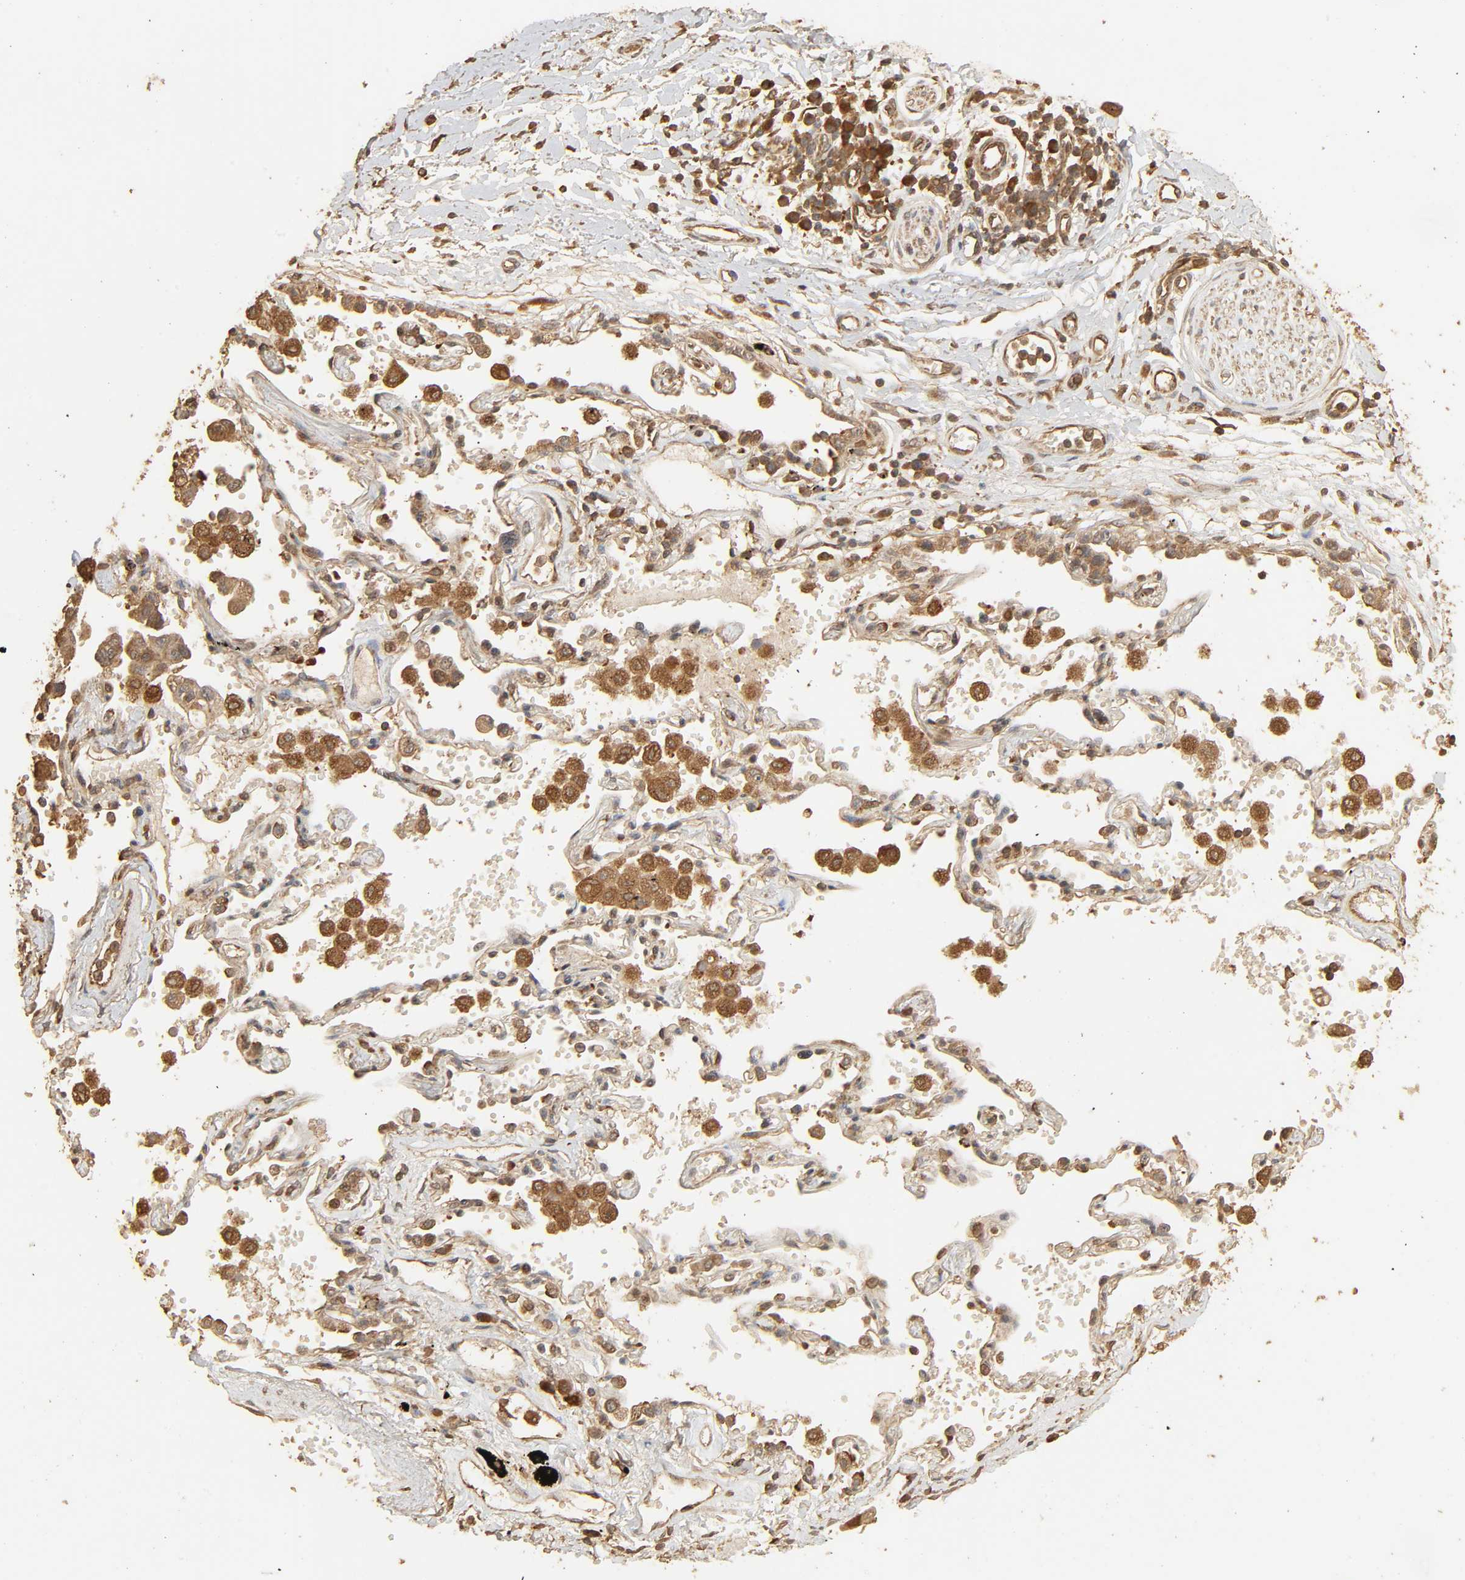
{"staining": {"intensity": "moderate", "quantity": ">75%", "location": "cytoplasmic/membranous"}, "tissue": "adipose tissue", "cell_type": "Adipocytes", "image_type": "normal", "snomed": [{"axis": "morphology", "description": "Normal tissue, NOS"}, {"axis": "morphology", "description": "Adenocarcinoma, NOS"}, {"axis": "topography", "description": "Cartilage tissue"}, {"axis": "topography", "description": "Bronchus"}, {"axis": "topography", "description": "Lung"}], "caption": "The image shows immunohistochemical staining of normal adipose tissue. There is moderate cytoplasmic/membranous expression is identified in approximately >75% of adipocytes. The staining was performed using DAB (3,3'-diaminobenzidine) to visualize the protein expression in brown, while the nuclei were stained in blue with hematoxylin (Magnification: 20x).", "gene": "RPS6KA6", "patient": {"sex": "female", "age": 67}}